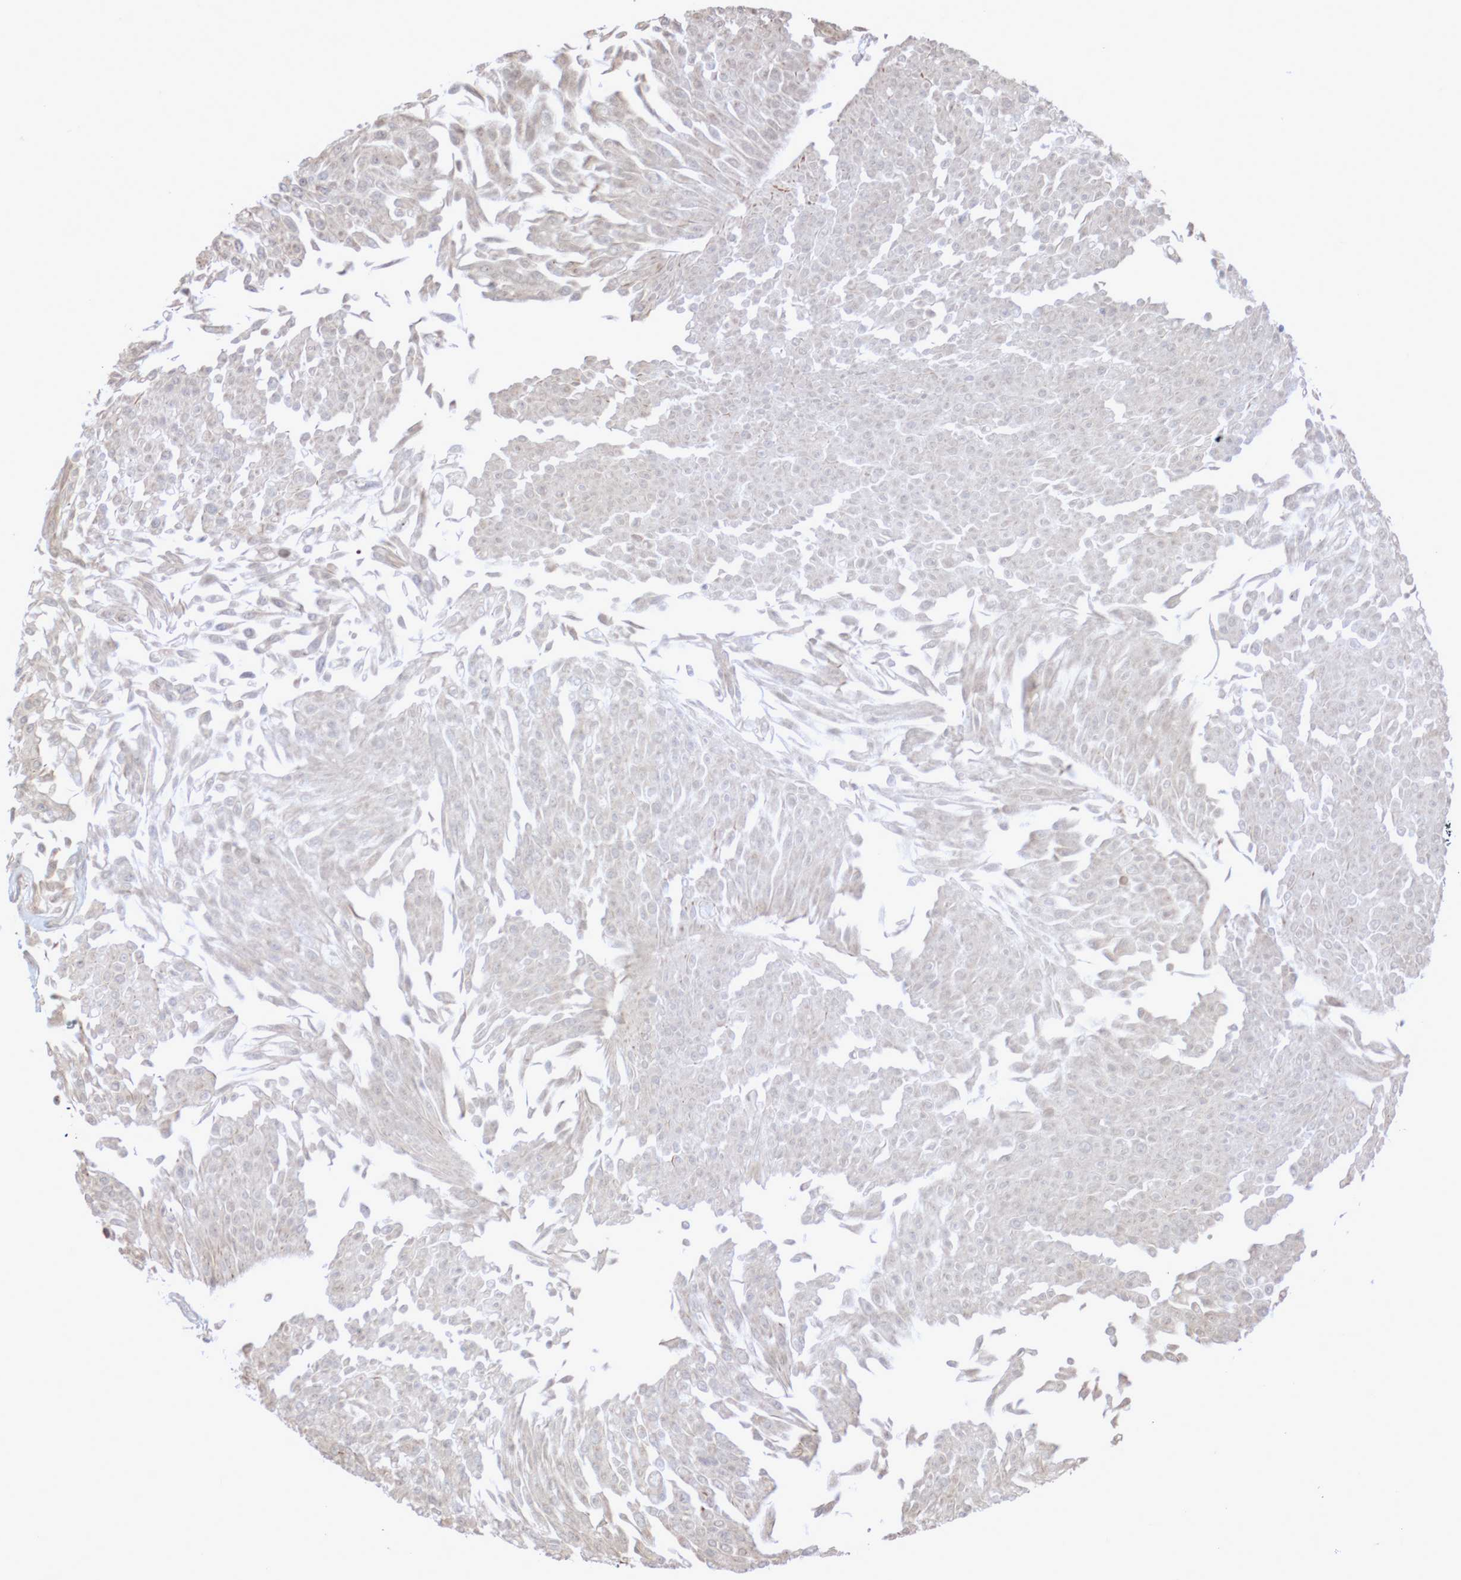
{"staining": {"intensity": "negative", "quantity": "none", "location": "none"}, "tissue": "urothelial cancer", "cell_type": "Tumor cells", "image_type": "cancer", "snomed": [{"axis": "morphology", "description": "Urothelial carcinoma, Low grade"}, {"axis": "topography", "description": "Urinary bladder"}], "caption": "The micrograph displays no significant positivity in tumor cells of urothelial cancer.", "gene": "DPH7", "patient": {"sex": "male", "age": 67}}